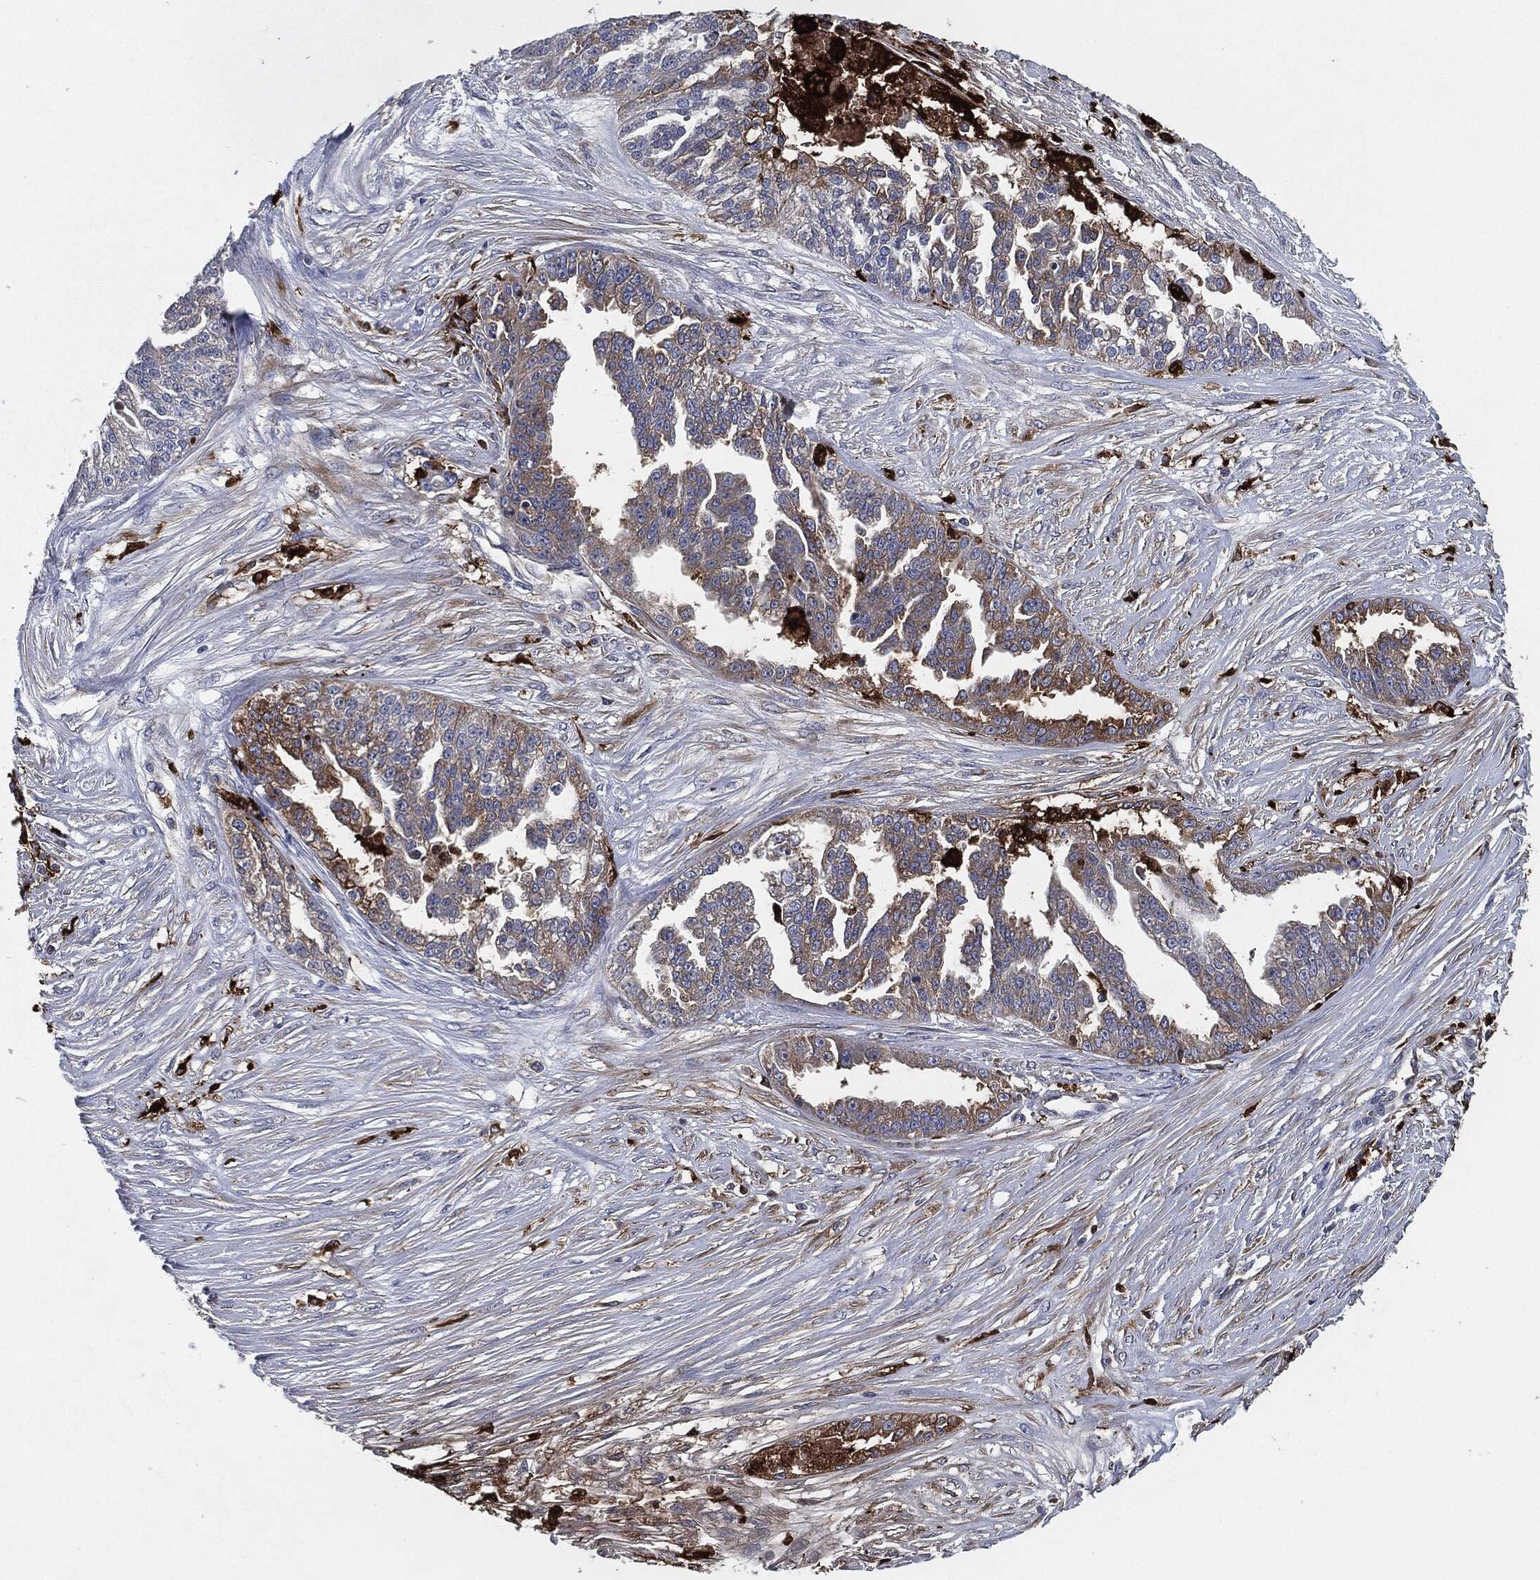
{"staining": {"intensity": "weak", "quantity": "25%-75%", "location": "cytoplasmic/membranous"}, "tissue": "ovarian cancer", "cell_type": "Tumor cells", "image_type": "cancer", "snomed": [{"axis": "morphology", "description": "Cystadenocarcinoma, serous, NOS"}, {"axis": "topography", "description": "Ovary"}], "caption": "This is an image of immunohistochemistry (IHC) staining of ovarian serous cystadenocarcinoma, which shows weak staining in the cytoplasmic/membranous of tumor cells.", "gene": "TMEM11", "patient": {"sex": "female", "age": 58}}